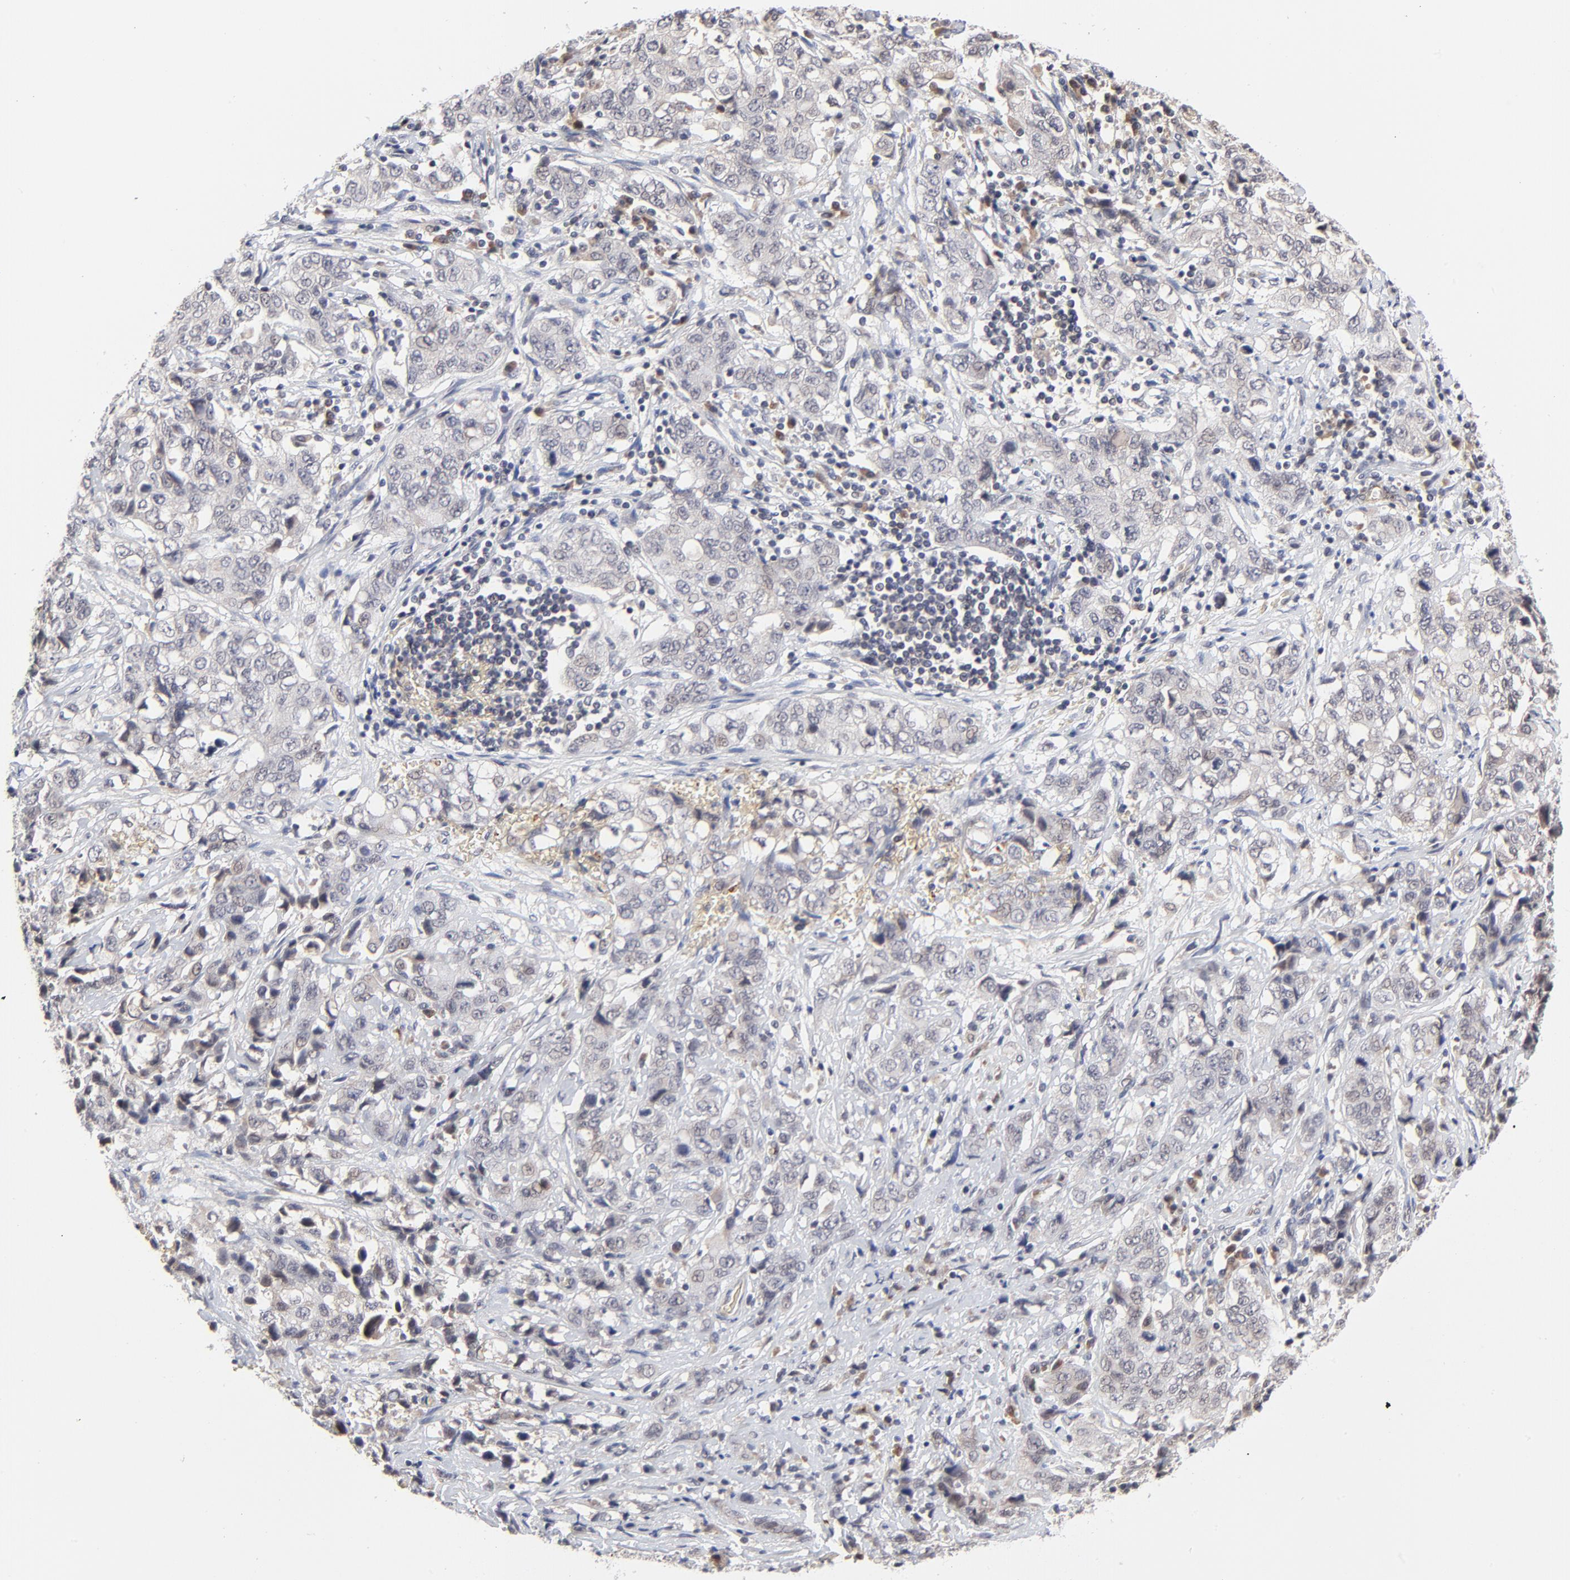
{"staining": {"intensity": "weak", "quantity": "<25%", "location": "cytoplasmic/membranous"}, "tissue": "stomach cancer", "cell_type": "Tumor cells", "image_type": "cancer", "snomed": [{"axis": "morphology", "description": "Adenocarcinoma, NOS"}, {"axis": "topography", "description": "Stomach"}], "caption": "Immunohistochemistry (IHC) of human stomach cancer displays no staining in tumor cells.", "gene": "CASP10", "patient": {"sex": "male", "age": 48}}